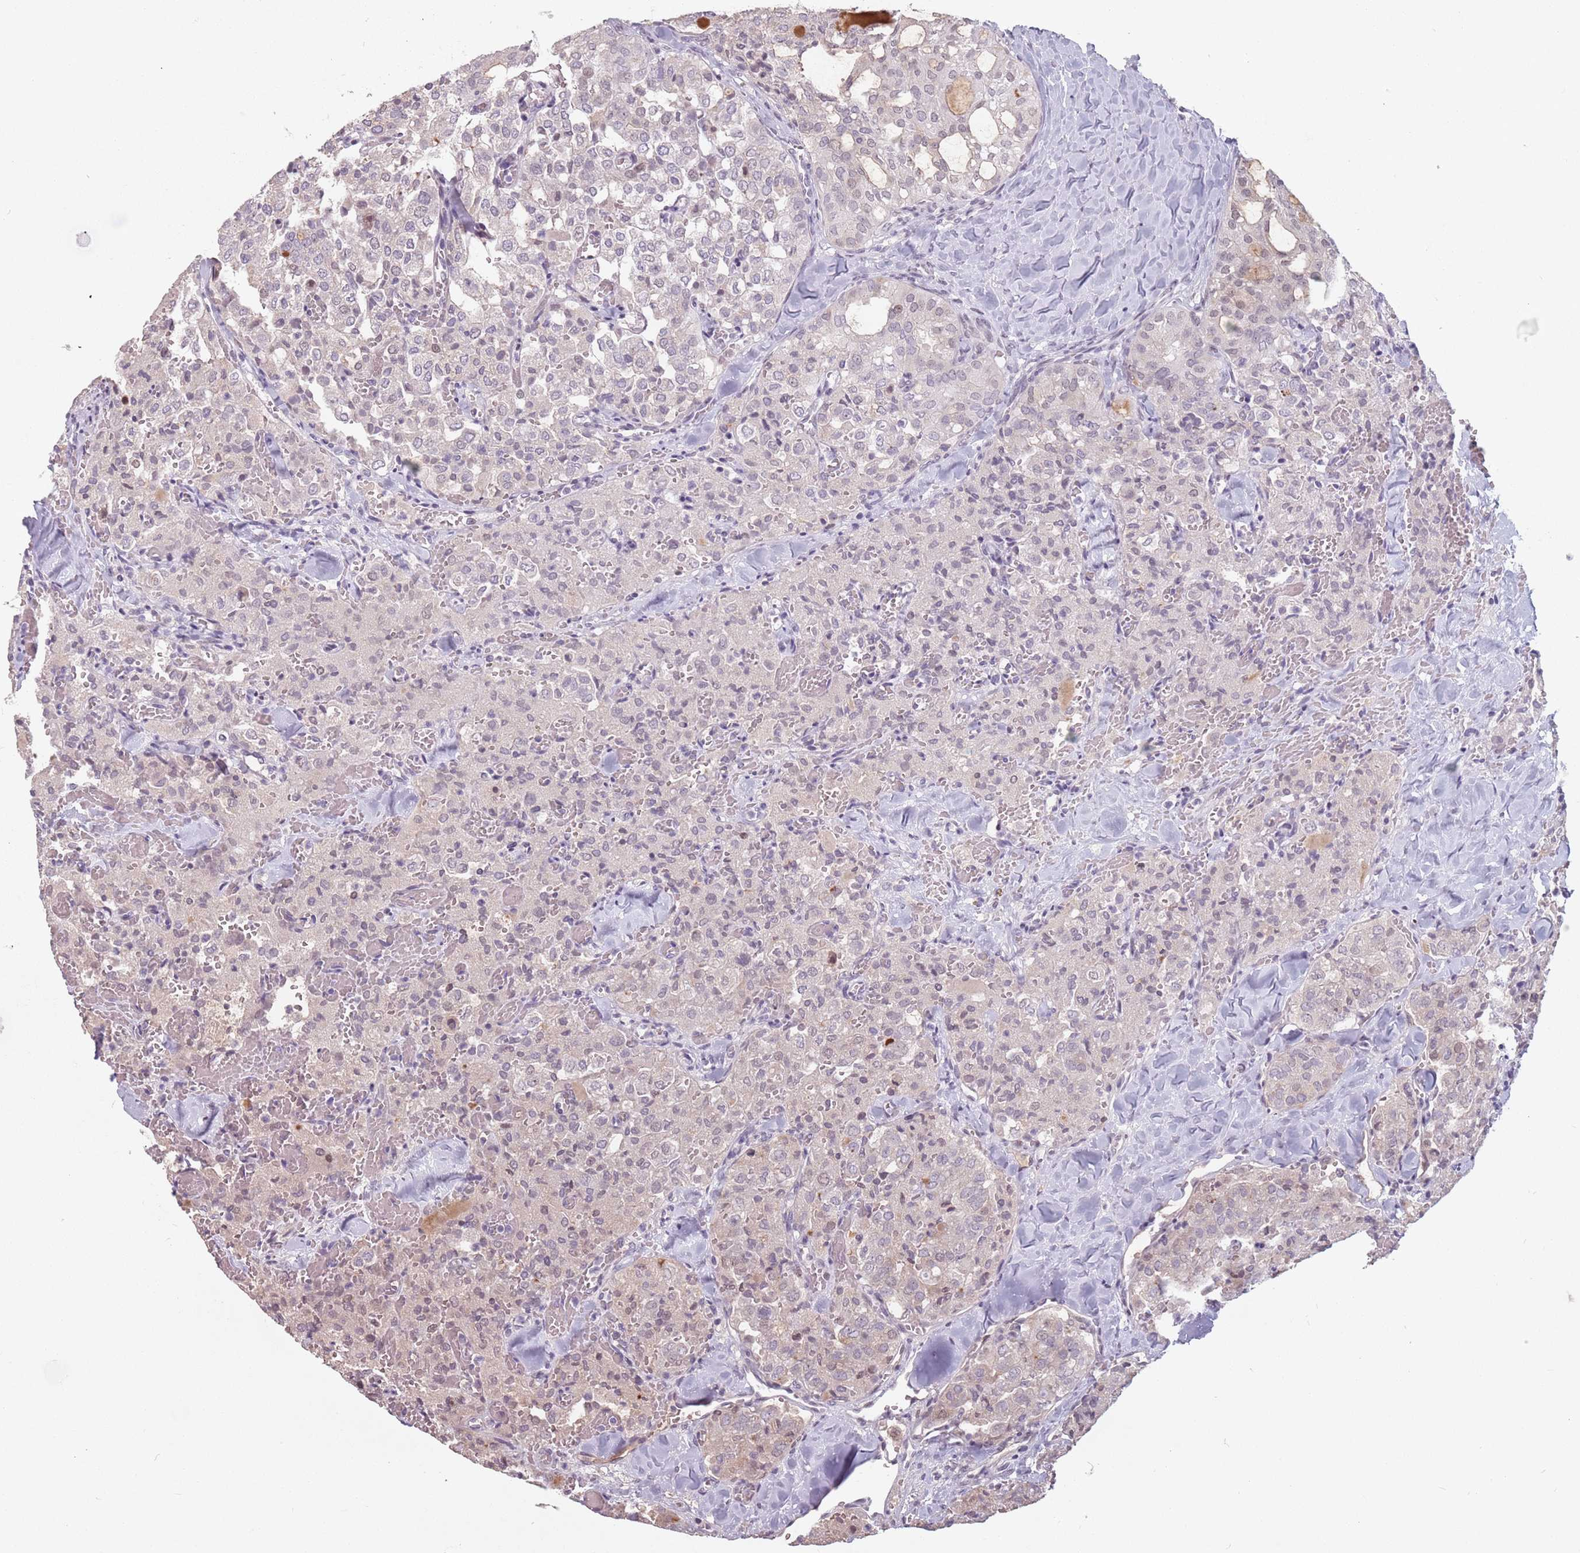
{"staining": {"intensity": "weak", "quantity": "25%-75%", "location": "cytoplasmic/membranous,nuclear"}, "tissue": "thyroid cancer", "cell_type": "Tumor cells", "image_type": "cancer", "snomed": [{"axis": "morphology", "description": "Follicular adenoma carcinoma, NOS"}, {"axis": "topography", "description": "Thyroid gland"}], "caption": "Human thyroid cancer stained for a protein (brown) displays weak cytoplasmic/membranous and nuclear positive positivity in approximately 25%-75% of tumor cells.", "gene": "PTCHD1", "patient": {"sex": "male", "age": 75}}